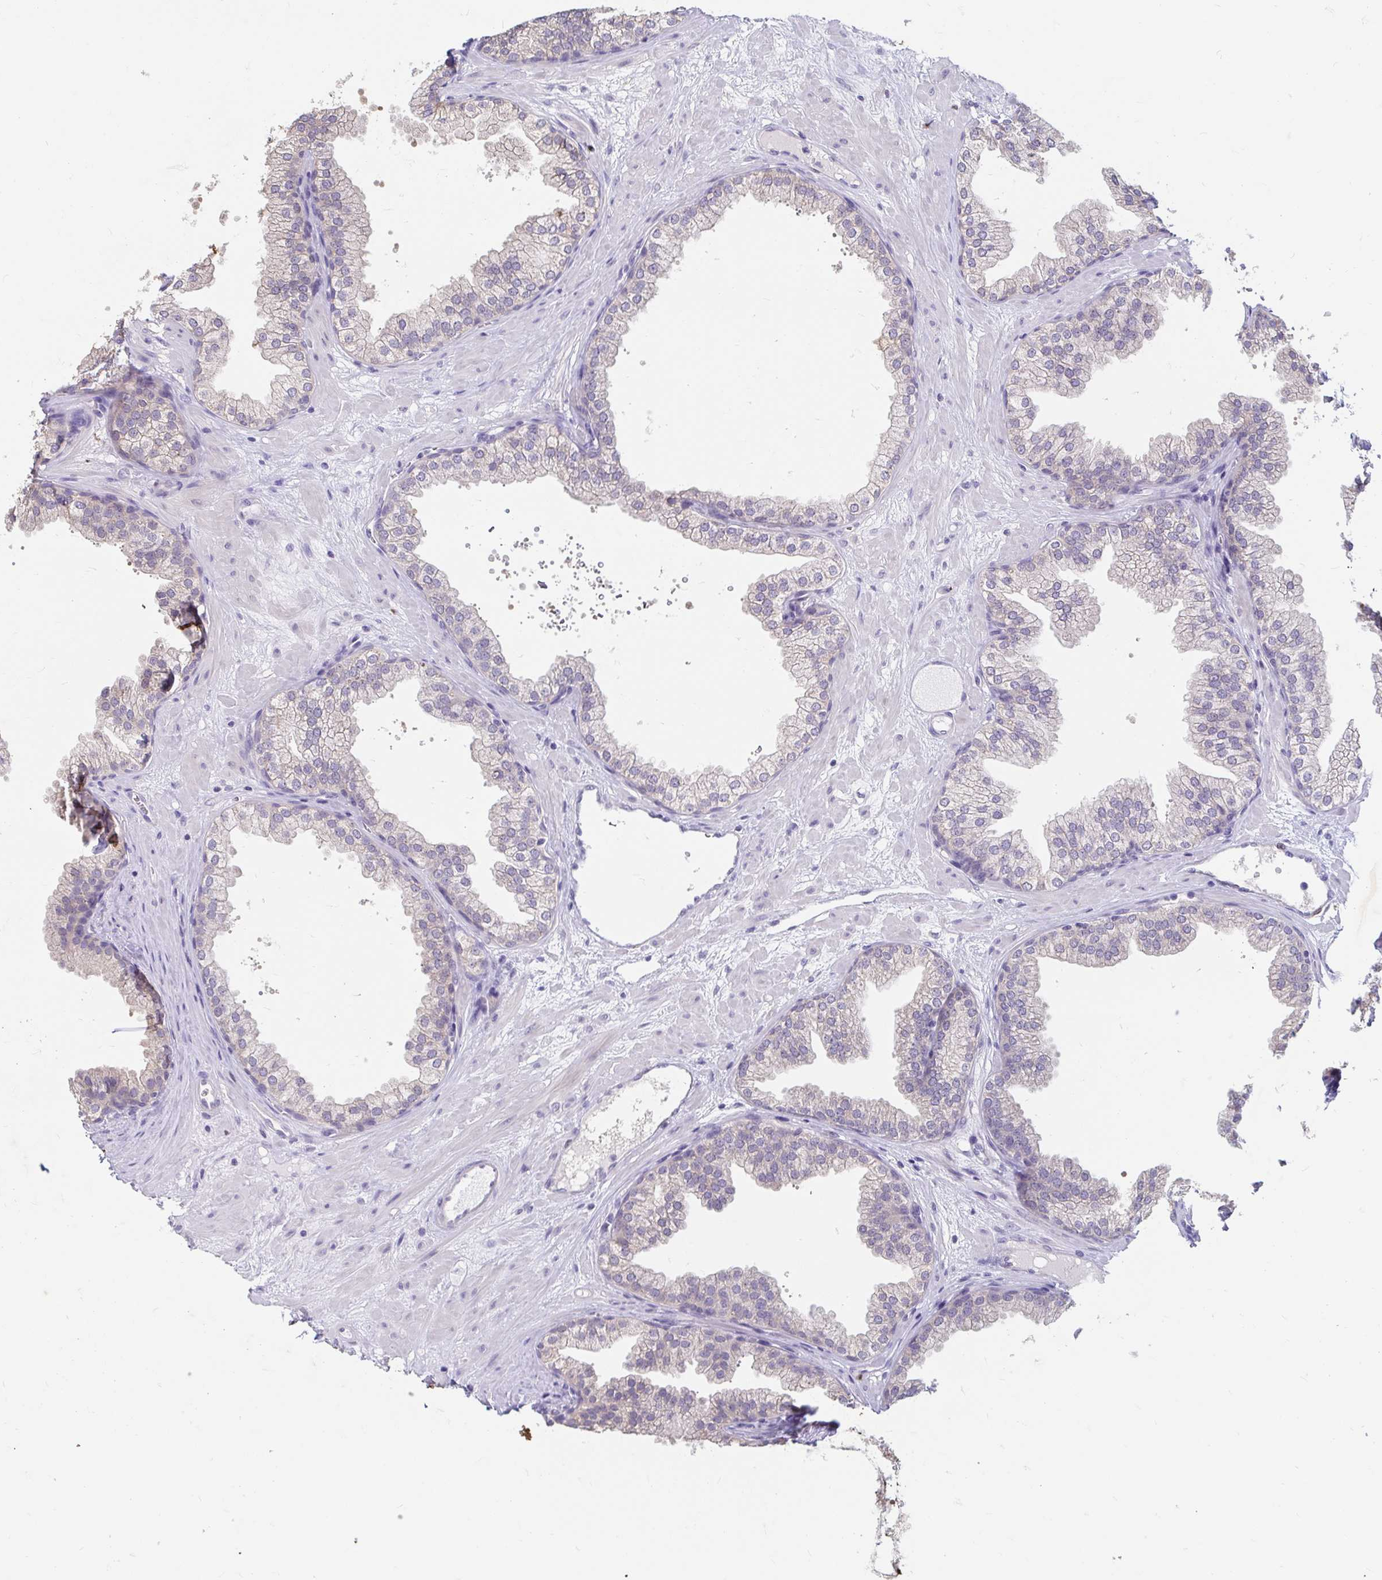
{"staining": {"intensity": "negative", "quantity": "none", "location": "none"}, "tissue": "prostate", "cell_type": "Glandular cells", "image_type": "normal", "snomed": [{"axis": "morphology", "description": "Normal tissue, NOS"}, {"axis": "topography", "description": "Prostate"}], "caption": "Benign prostate was stained to show a protein in brown. There is no significant positivity in glandular cells. (Immunohistochemistry (ihc), brightfield microscopy, high magnification).", "gene": "ADH1A", "patient": {"sex": "male", "age": 37}}